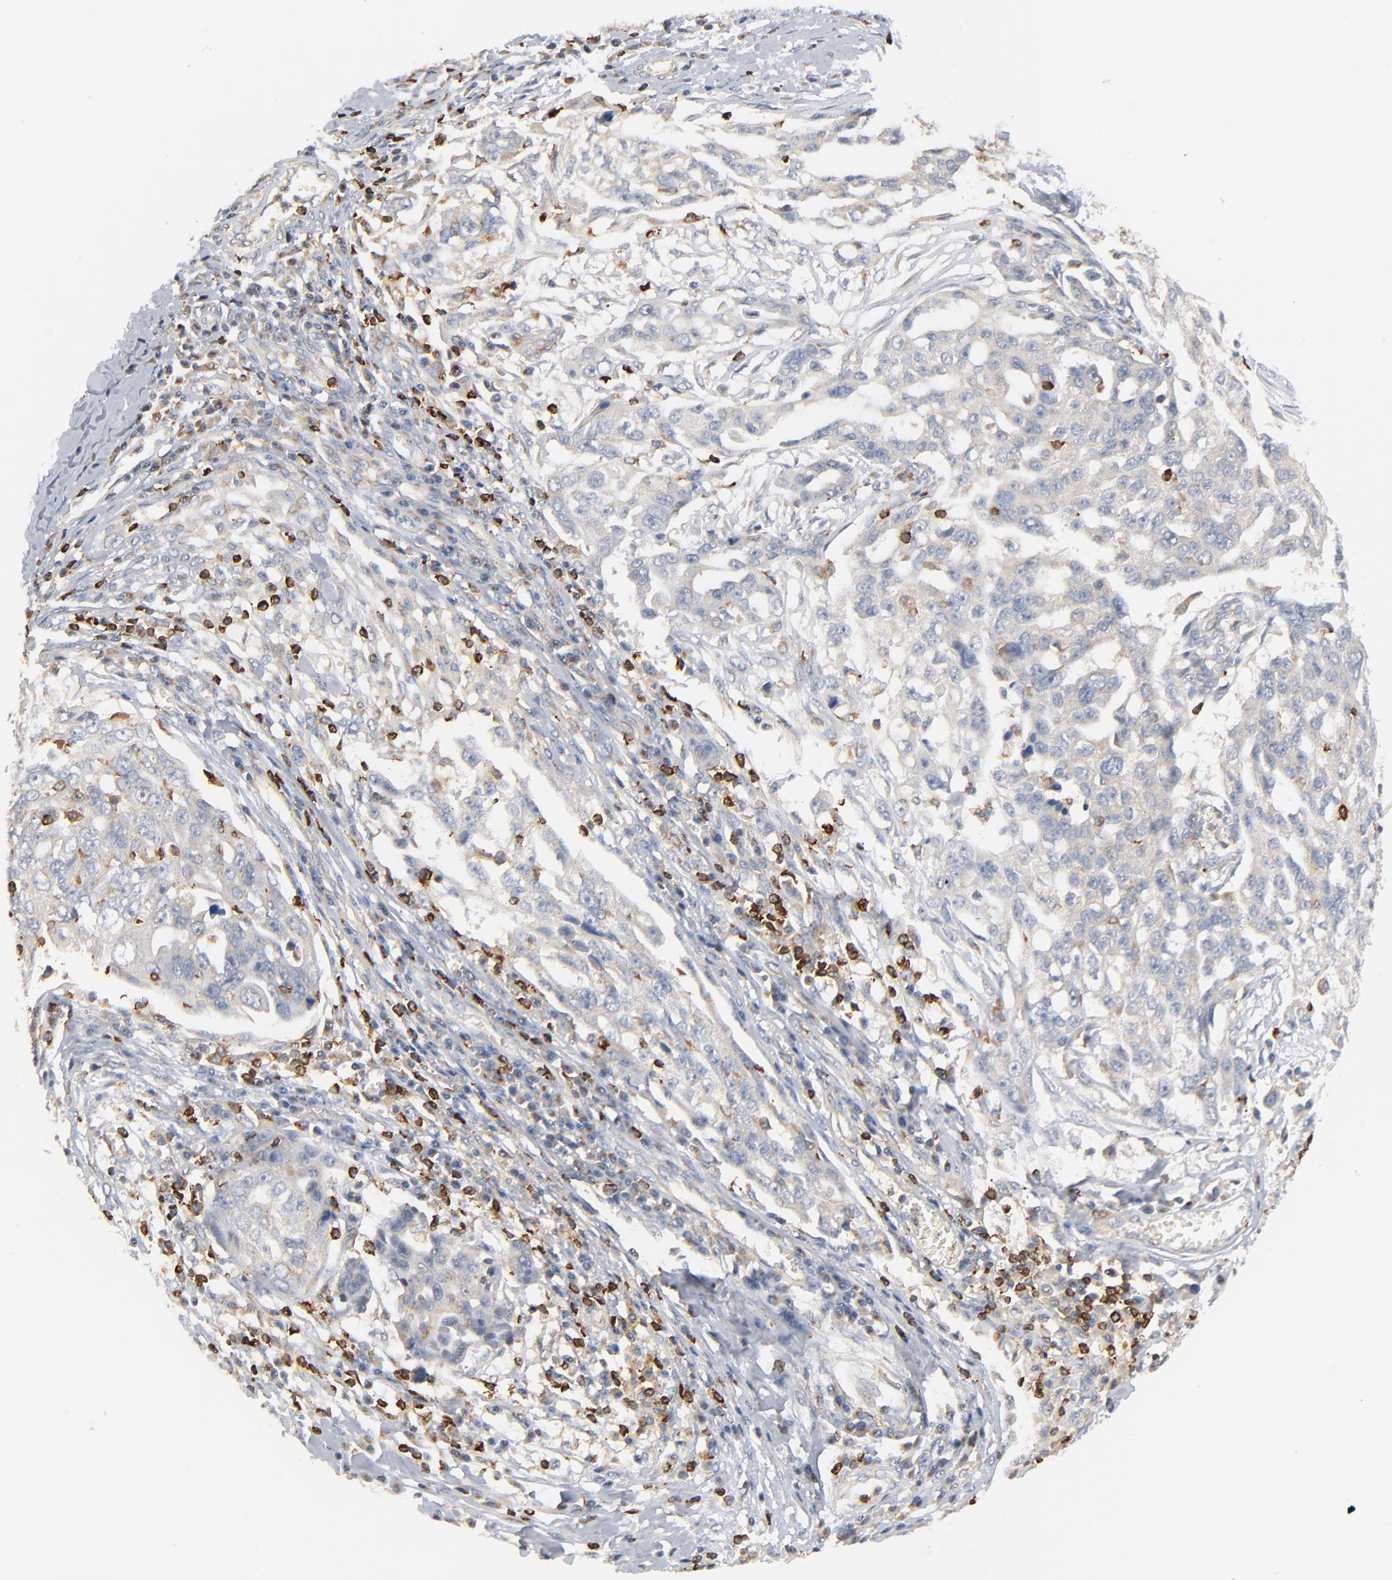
{"staining": {"intensity": "weak", "quantity": "<25%", "location": "cytoplasmic/membranous"}, "tissue": "ovarian cancer", "cell_type": "Tumor cells", "image_type": "cancer", "snomed": [{"axis": "morphology", "description": "Carcinoma, endometroid"}, {"axis": "topography", "description": "Ovary"}], "caption": "There is no significant staining in tumor cells of endometroid carcinoma (ovarian).", "gene": "SH3KBP1", "patient": {"sex": "female", "age": 75}}